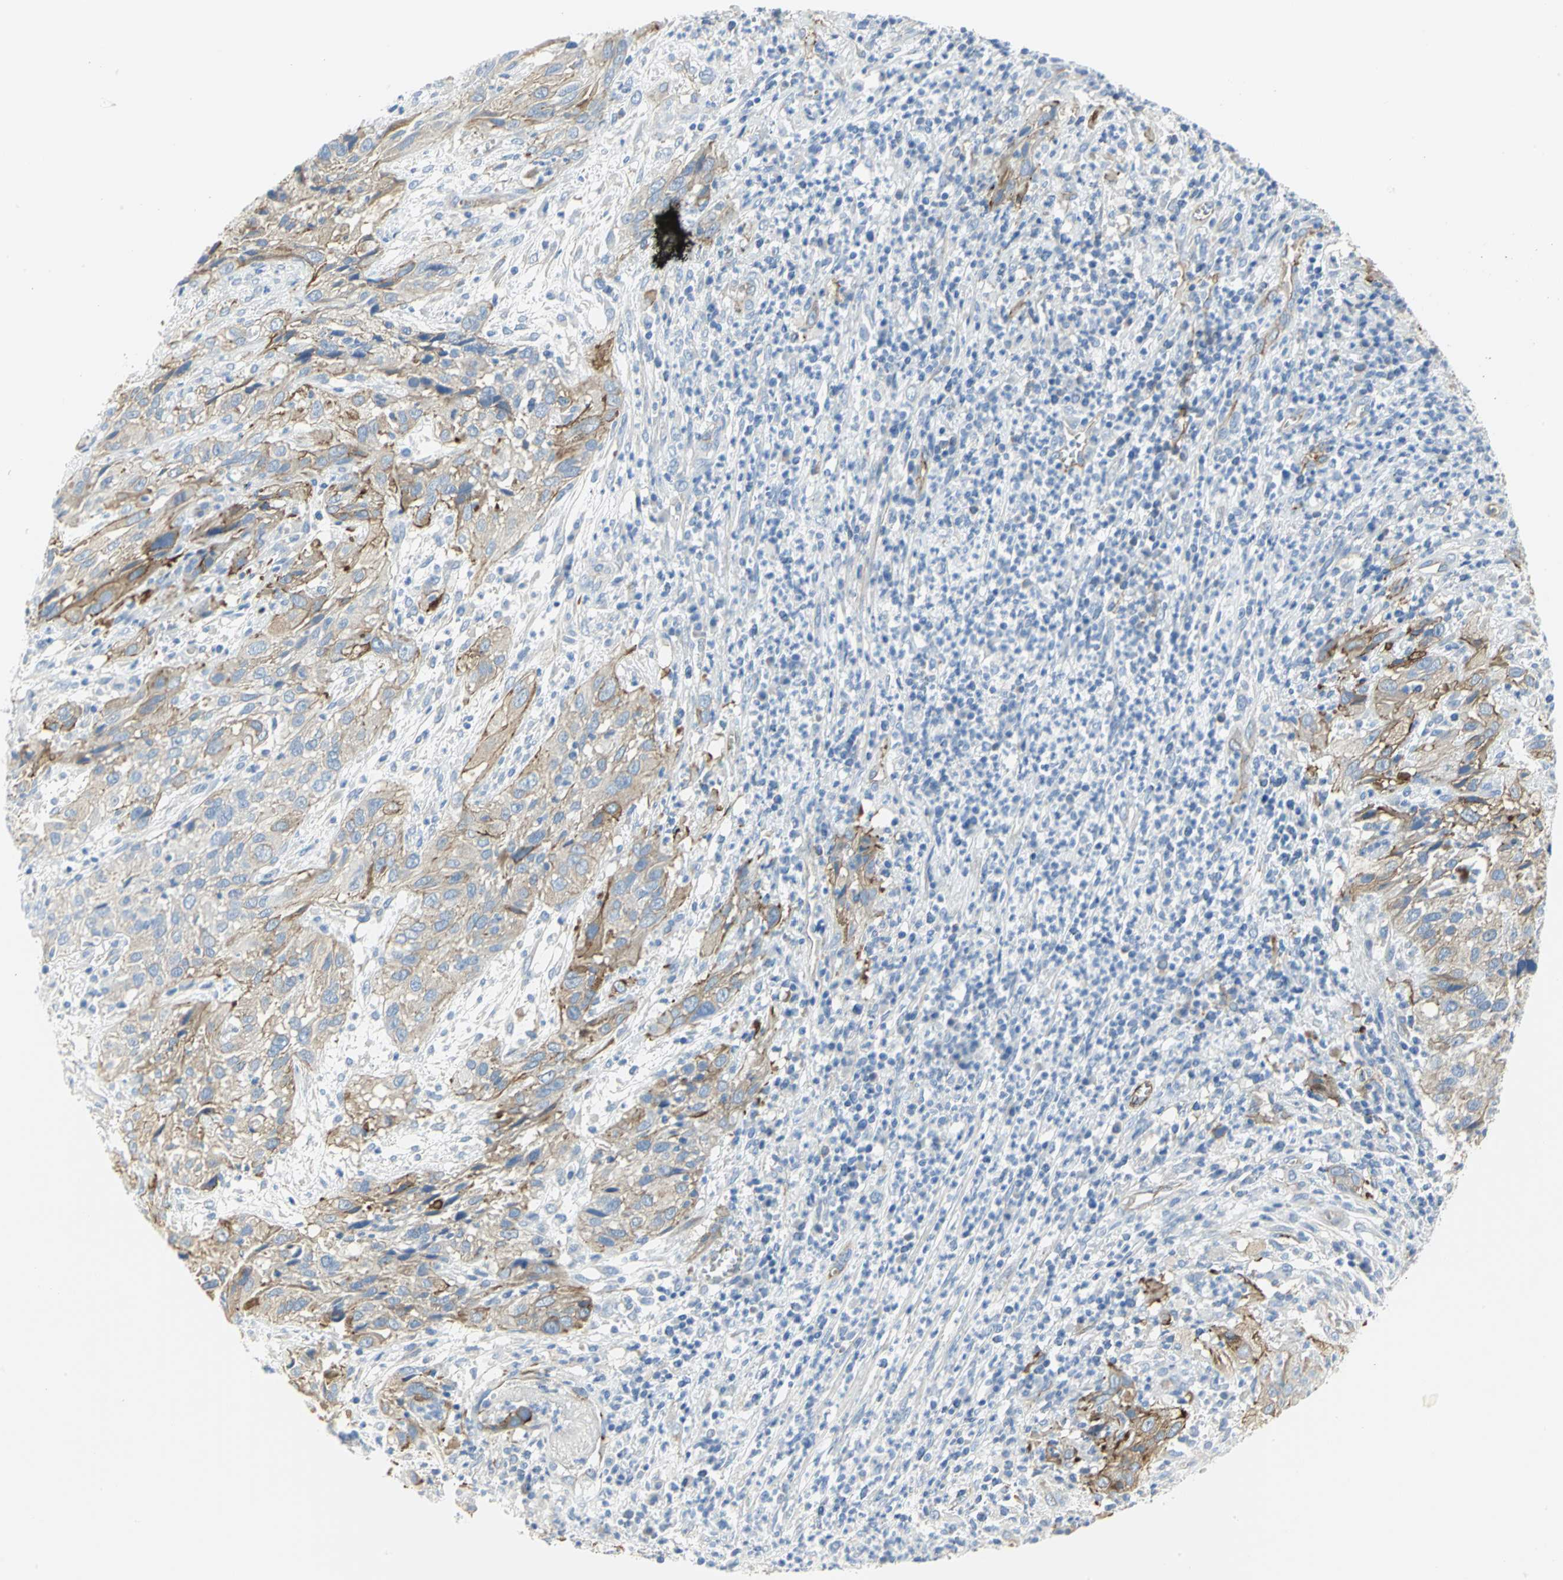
{"staining": {"intensity": "moderate", "quantity": "25%-75%", "location": "cytoplasmic/membranous"}, "tissue": "cervical cancer", "cell_type": "Tumor cells", "image_type": "cancer", "snomed": [{"axis": "morphology", "description": "Squamous cell carcinoma, NOS"}, {"axis": "topography", "description": "Cervix"}], "caption": "Moderate cytoplasmic/membranous staining for a protein is seen in approximately 25%-75% of tumor cells of cervical cancer using immunohistochemistry.", "gene": "FLNB", "patient": {"sex": "female", "age": 32}}